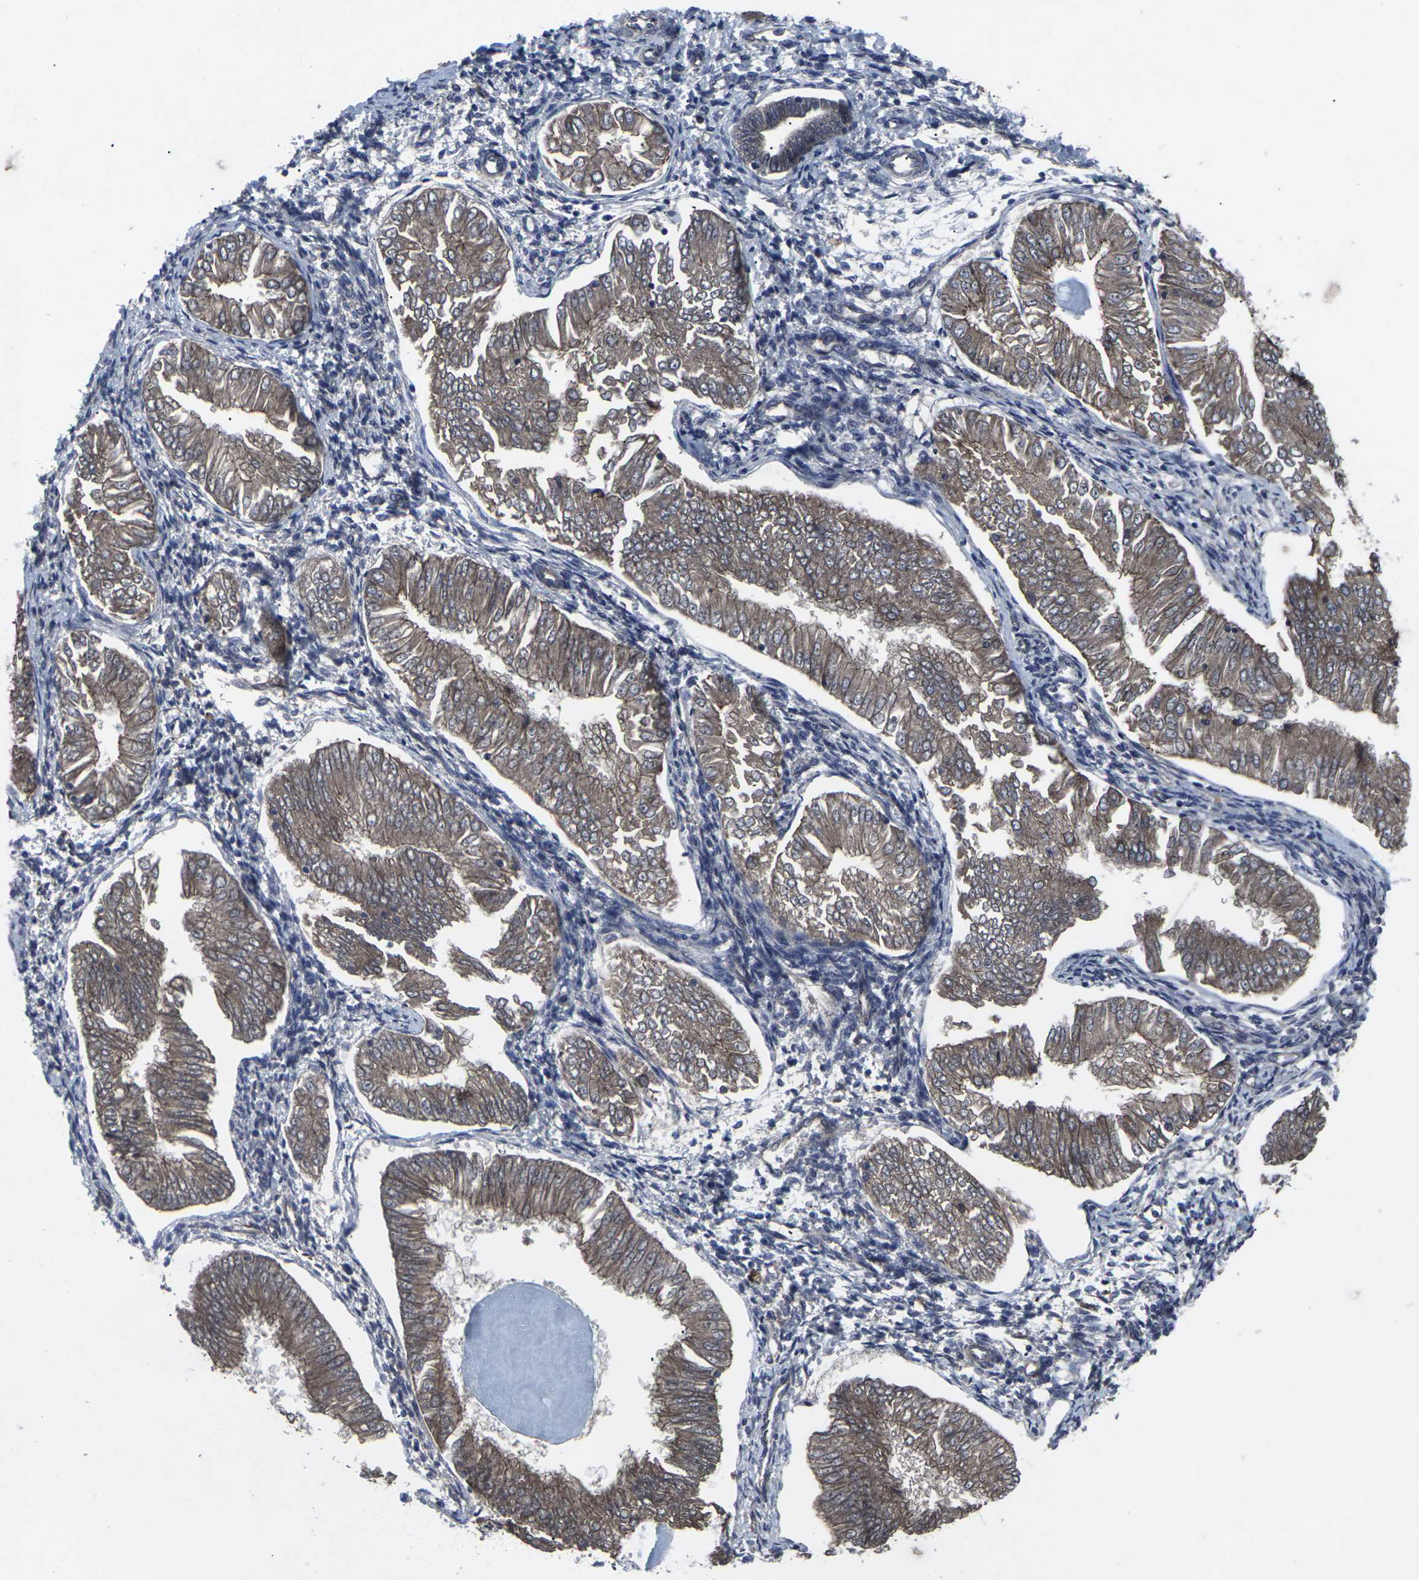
{"staining": {"intensity": "moderate", "quantity": ">75%", "location": "cytoplasmic/membranous"}, "tissue": "endometrial cancer", "cell_type": "Tumor cells", "image_type": "cancer", "snomed": [{"axis": "morphology", "description": "Adenocarcinoma, NOS"}, {"axis": "topography", "description": "Endometrium"}], "caption": "Protein positivity by IHC reveals moderate cytoplasmic/membranous positivity in approximately >75% of tumor cells in endometrial adenocarcinoma.", "gene": "MAPKAPK2", "patient": {"sex": "female", "age": 53}}